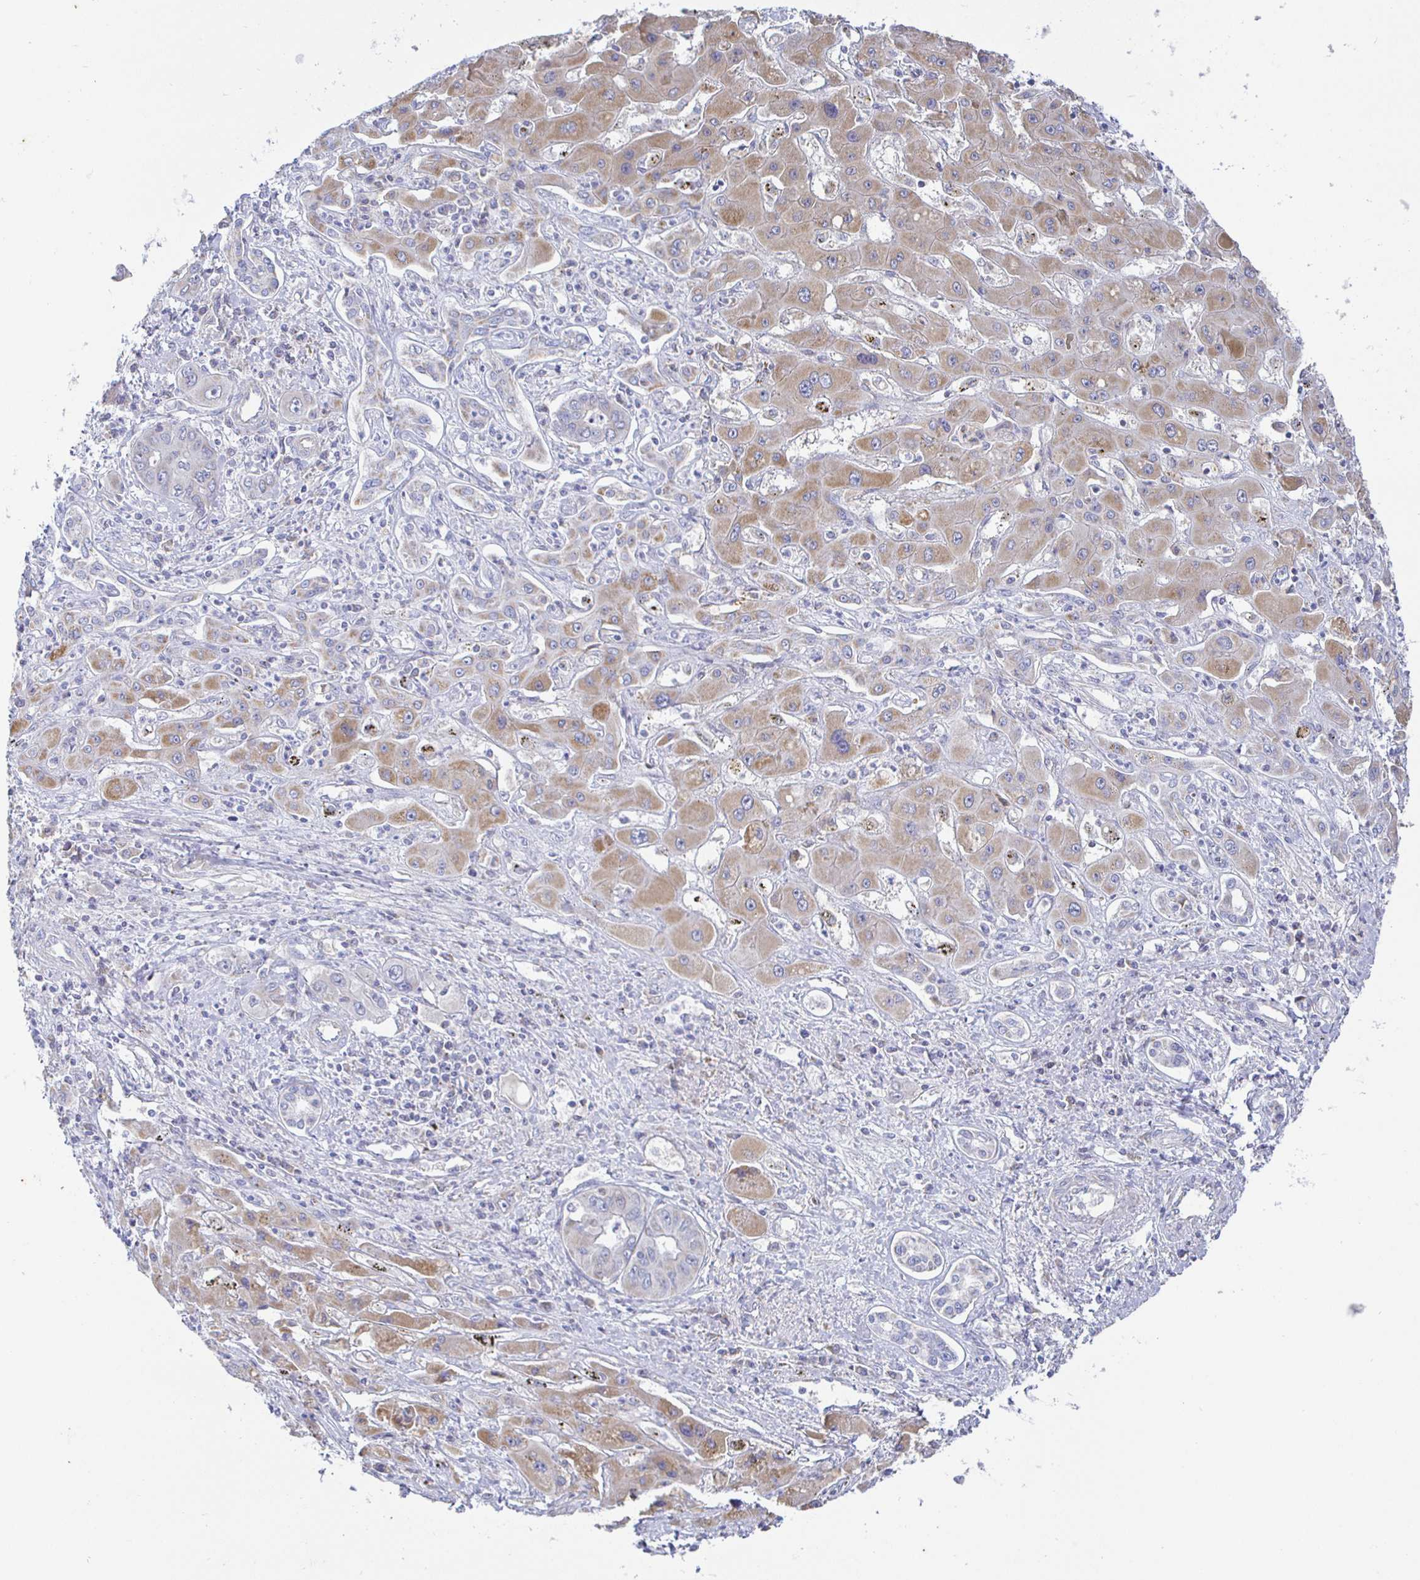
{"staining": {"intensity": "weak", "quantity": "<25%", "location": "cytoplasmic/membranous"}, "tissue": "liver cancer", "cell_type": "Tumor cells", "image_type": "cancer", "snomed": [{"axis": "morphology", "description": "Cholangiocarcinoma"}, {"axis": "topography", "description": "Liver"}], "caption": "High power microscopy micrograph of an immunohistochemistry histopathology image of liver cancer, revealing no significant staining in tumor cells. (DAB immunohistochemistry, high magnification).", "gene": "SYNGR4", "patient": {"sex": "male", "age": 67}}